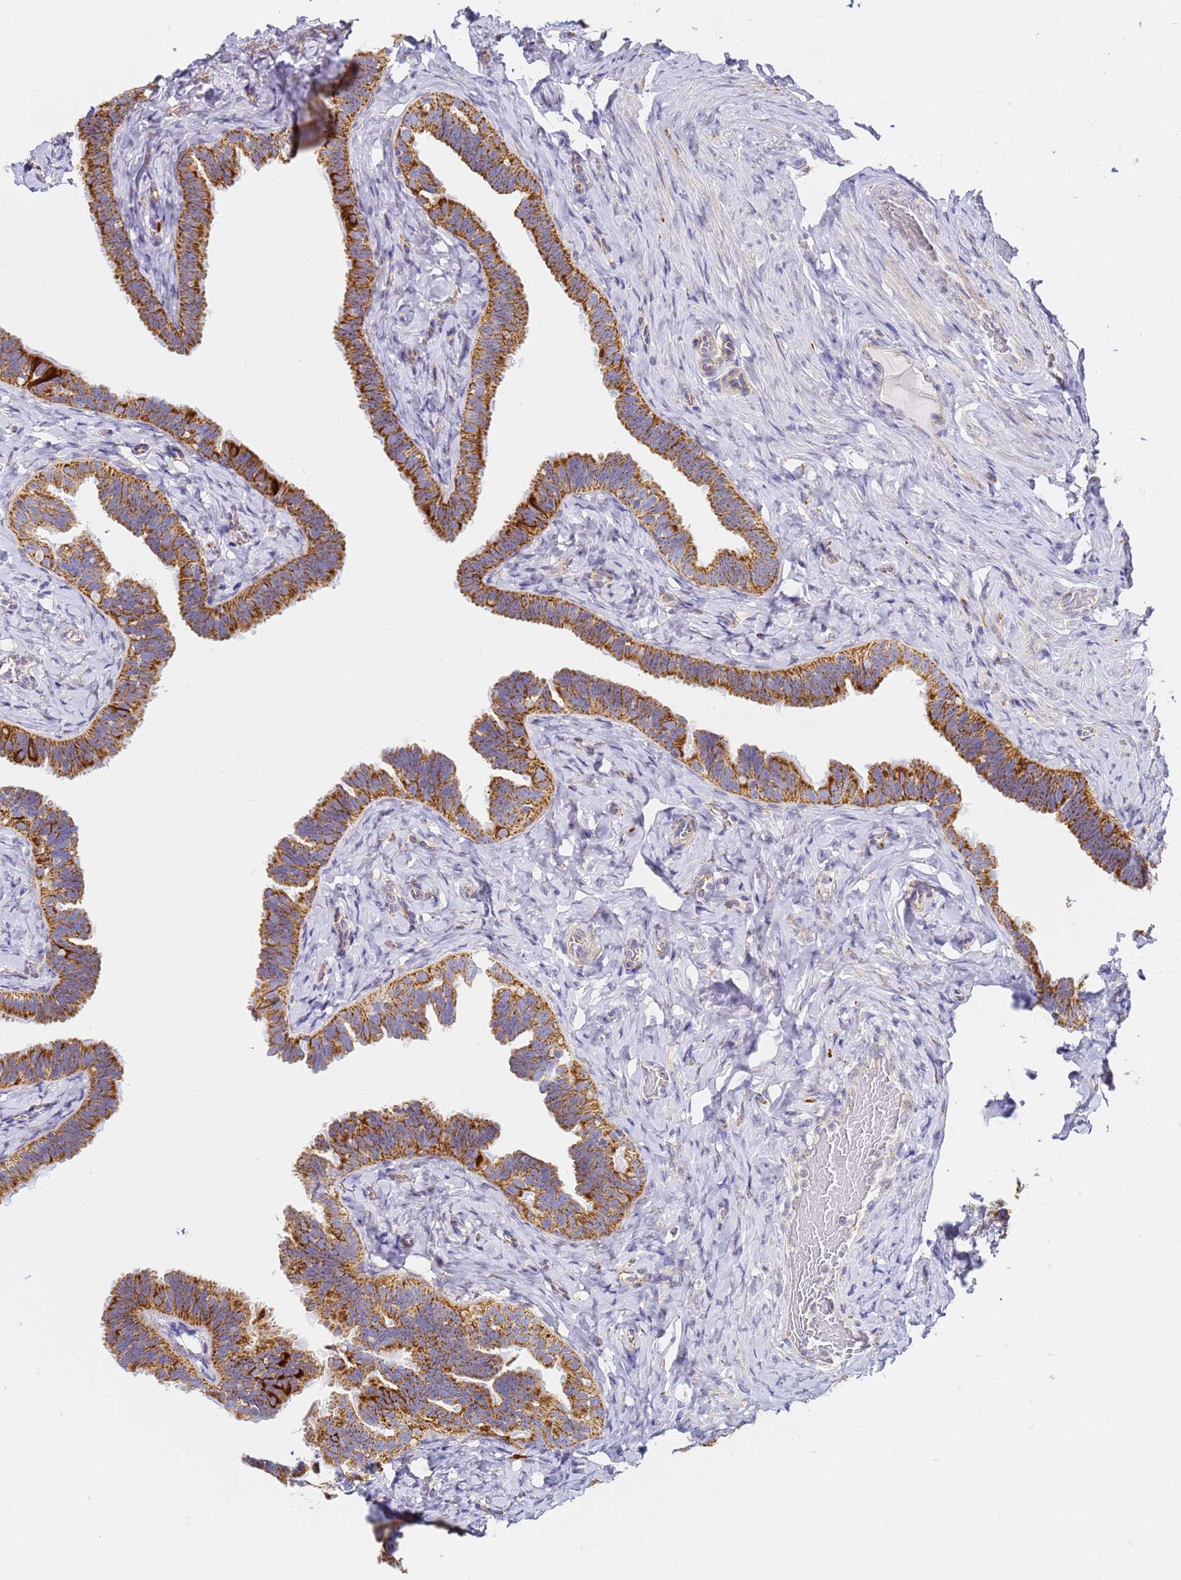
{"staining": {"intensity": "strong", "quantity": ">75%", "location": "cytoplasmic/membranous"}, "tissue": "fallopian tube", "cell_type": "Glandular cells", "image_type": "normal", "snomed": [{"axis": "morphology", "description": "Normal tissue, NOS"}, {"axis": "topography", "description": "Fallopian tube"}], "caption": "High-magnification brightfield microscopy of unremarkable fallopian tube stained with DAB (brown) and counterstained with hematoxylin (blue). glandular cells exhibit strong cytoplasmic/membranous positivity is seen in approximately>75% of cells. The protein is shown in brown color, while the nuclei are stained blue.", "gene": "CNIH4", "patient": {"sex": "female", "age": 65}}